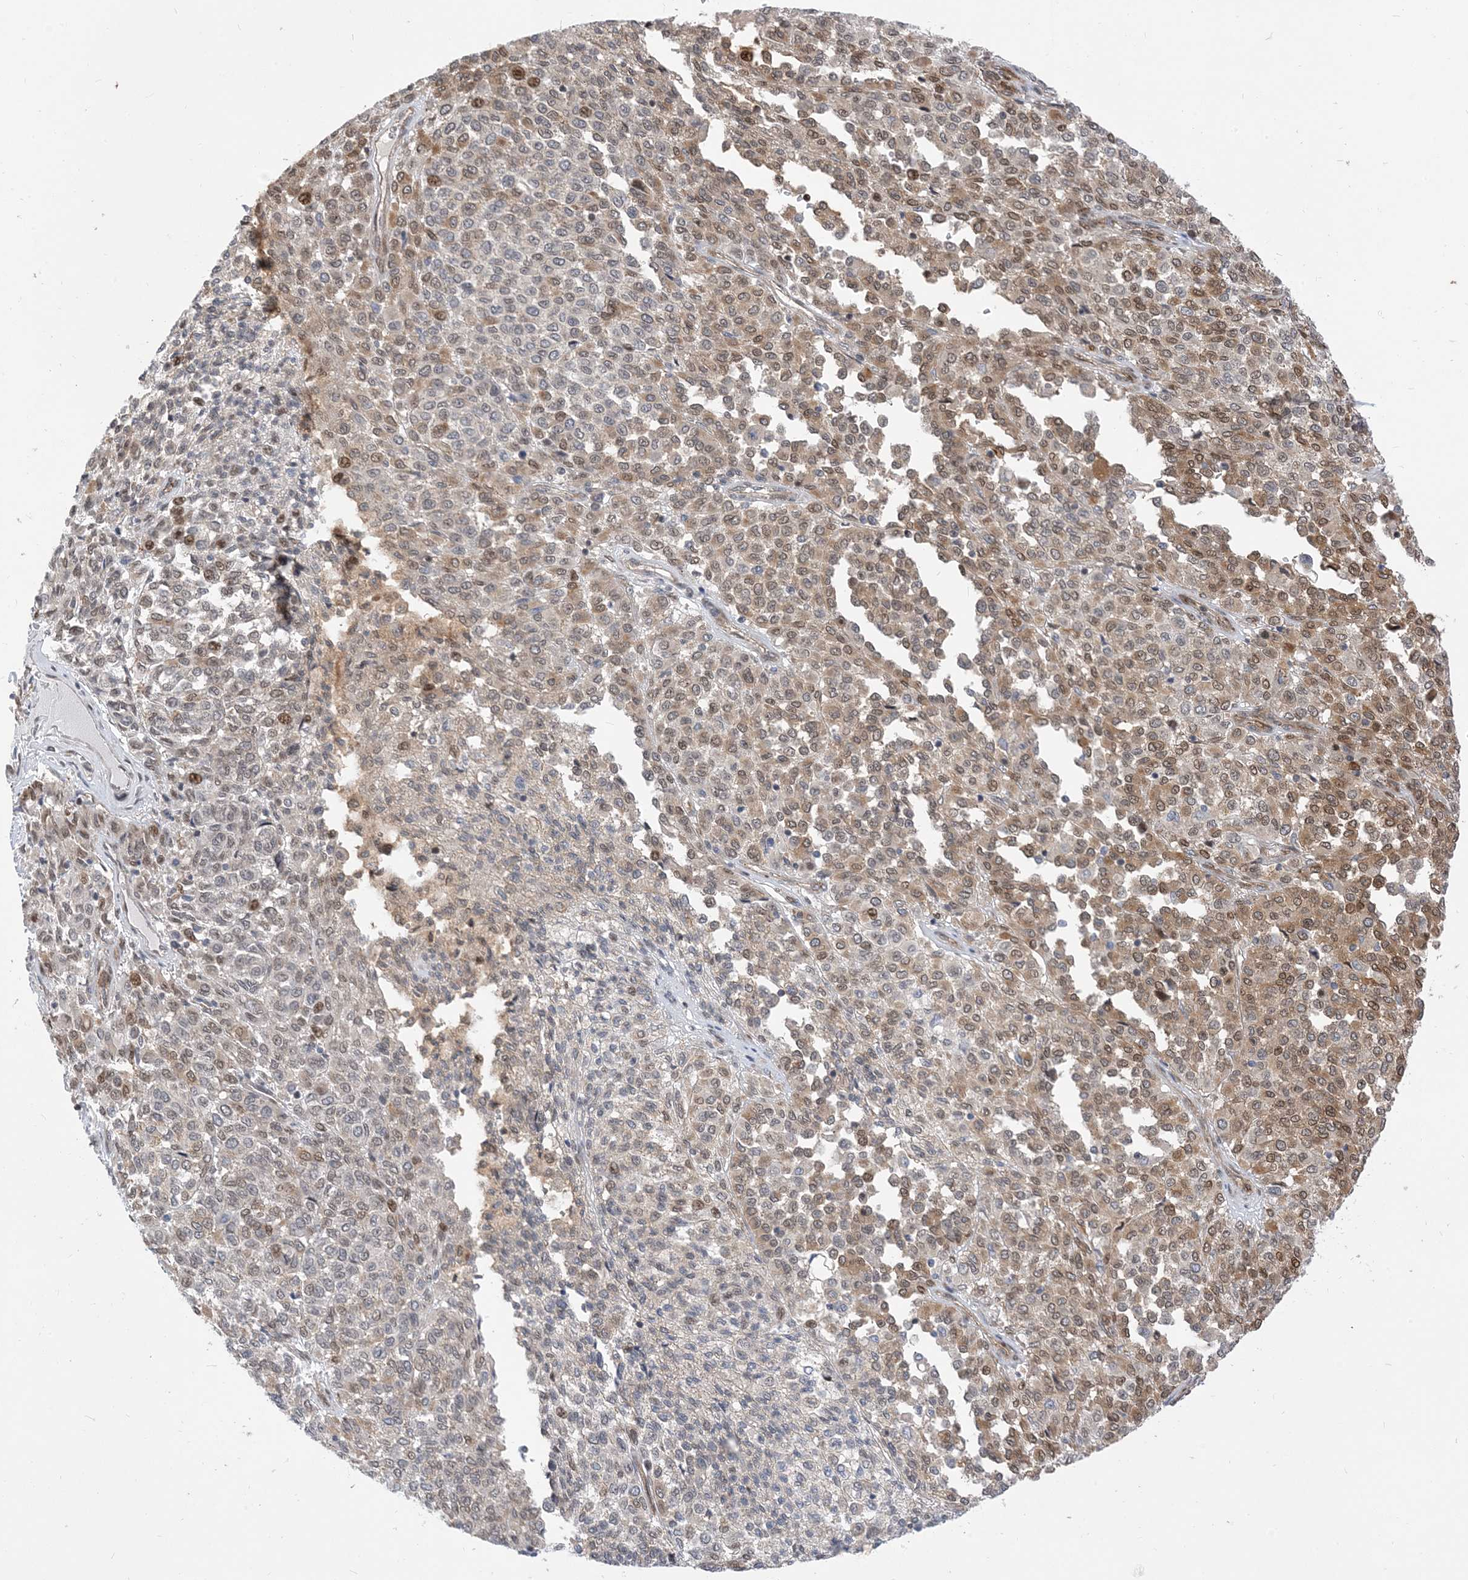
{"staining": {"intensity": "weak", "quantity": ">75%", "location": "cytoplasmic/membranous,nuclear"}, "tissue": "melanoma", "cell_type": "Tumor cells", "image_type": "cancer", "snomed": [{"axis": "morphology", "description": "Malignant melanoma, Metastatic site"}, {"axis": "topography", "description": "Pancreas"}], "caption": "Melanoma stained for a protein displays weak cytoplasmic/membranous and nuclear positivity in tumor cells. (DAB IHC with brightfield microscopy, high magnification).", "gene": "TYSND1", "patient": {"sex": "female", "age": 30}}